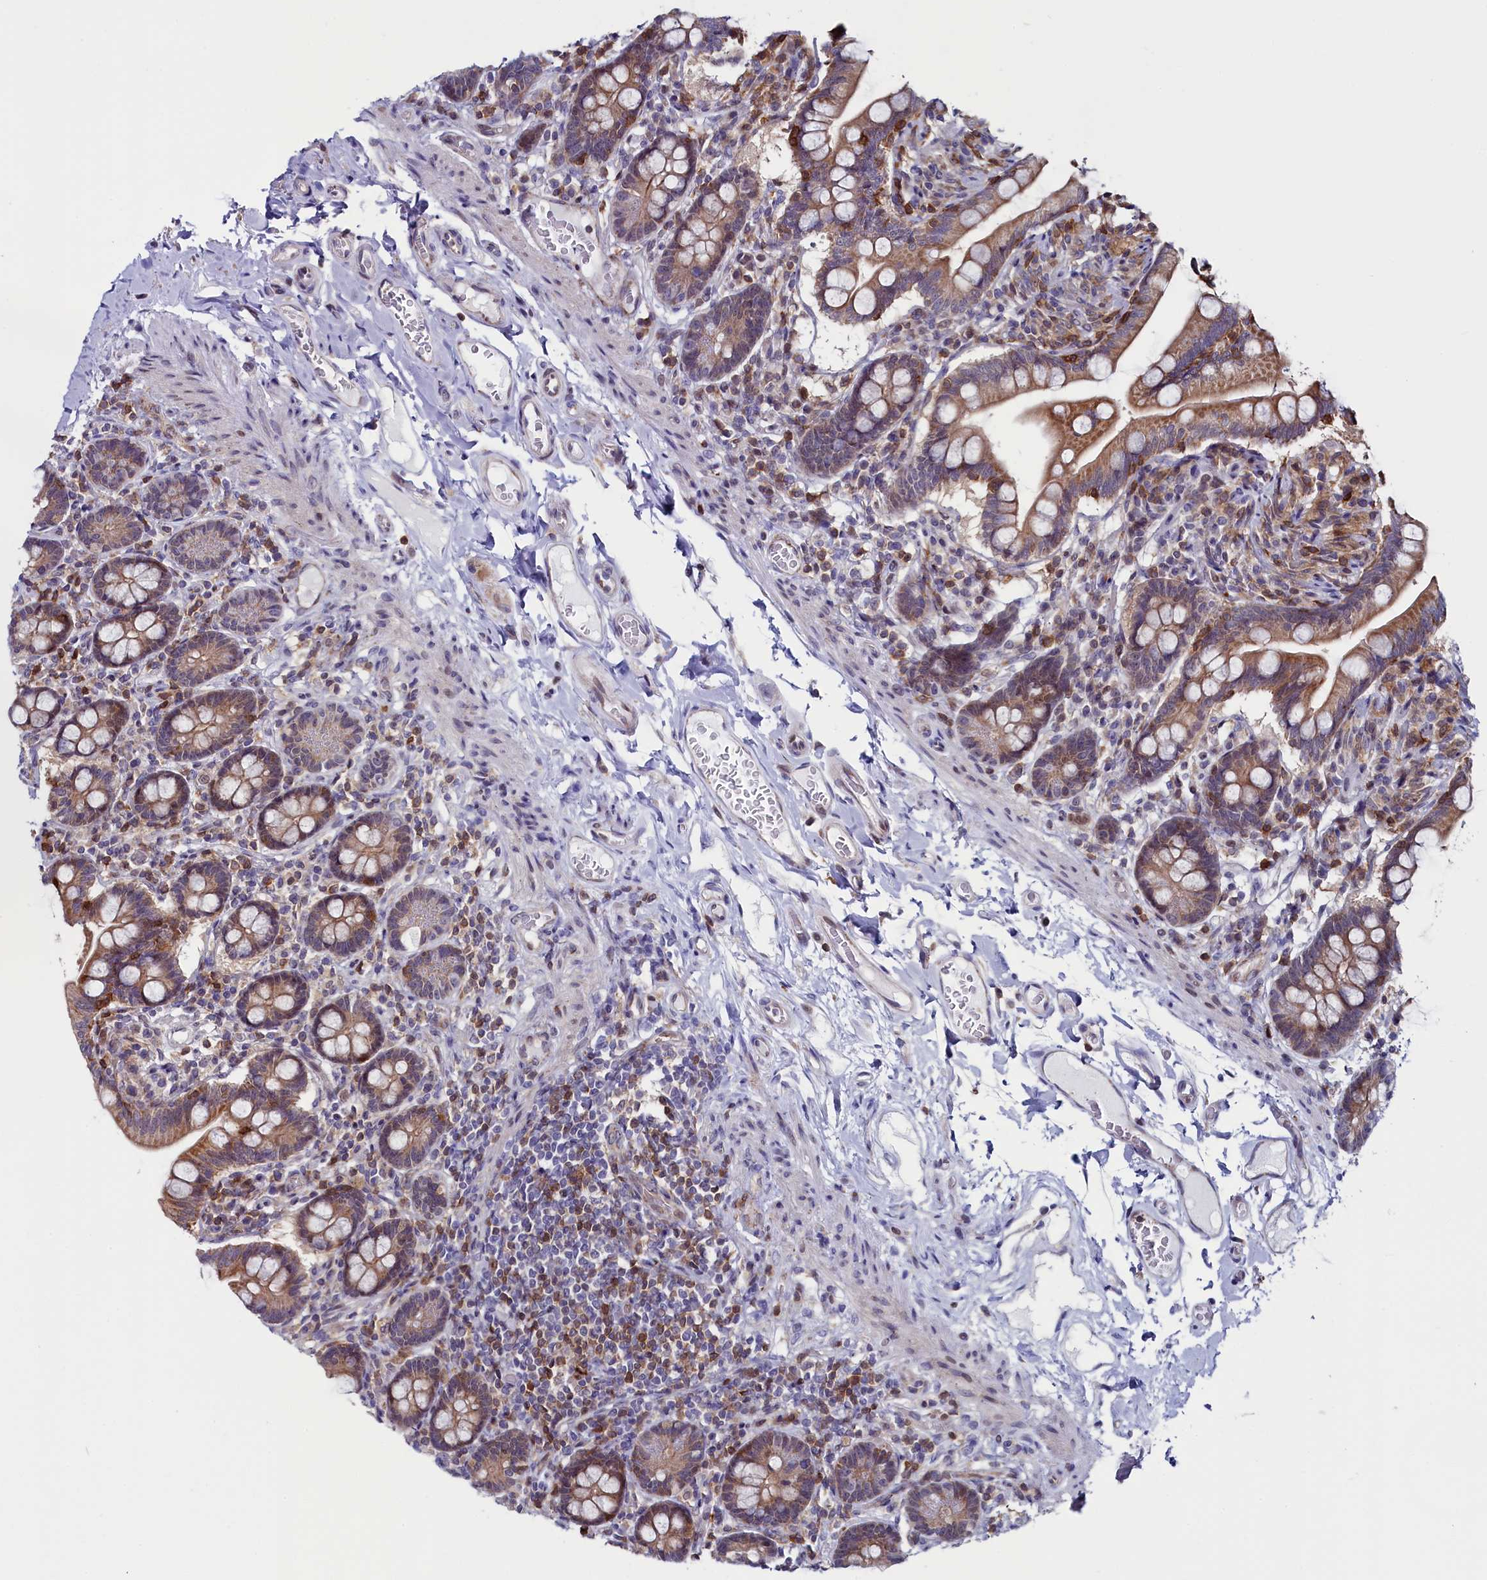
{"staining": {"intensity": "moderate", "quantity": ">75%", "location": "cytoplasmic/membranous"}, "tissue": "small intestine", "cell_type": "Glandular cells", "image_type": "normal", "snomed": [{"axis": "morphology", "description": "Normal tissue, NOS"}, {"axis": "topography", "description": "Small intestine"}], "caption": "A histopathology image of human small intestine stained for a protein reveals moderate cytoplasmic/membranous brown staining in glandular cells.", "gene": "CIAPIN1", "patient": {"sex": "female", "age": 64}}